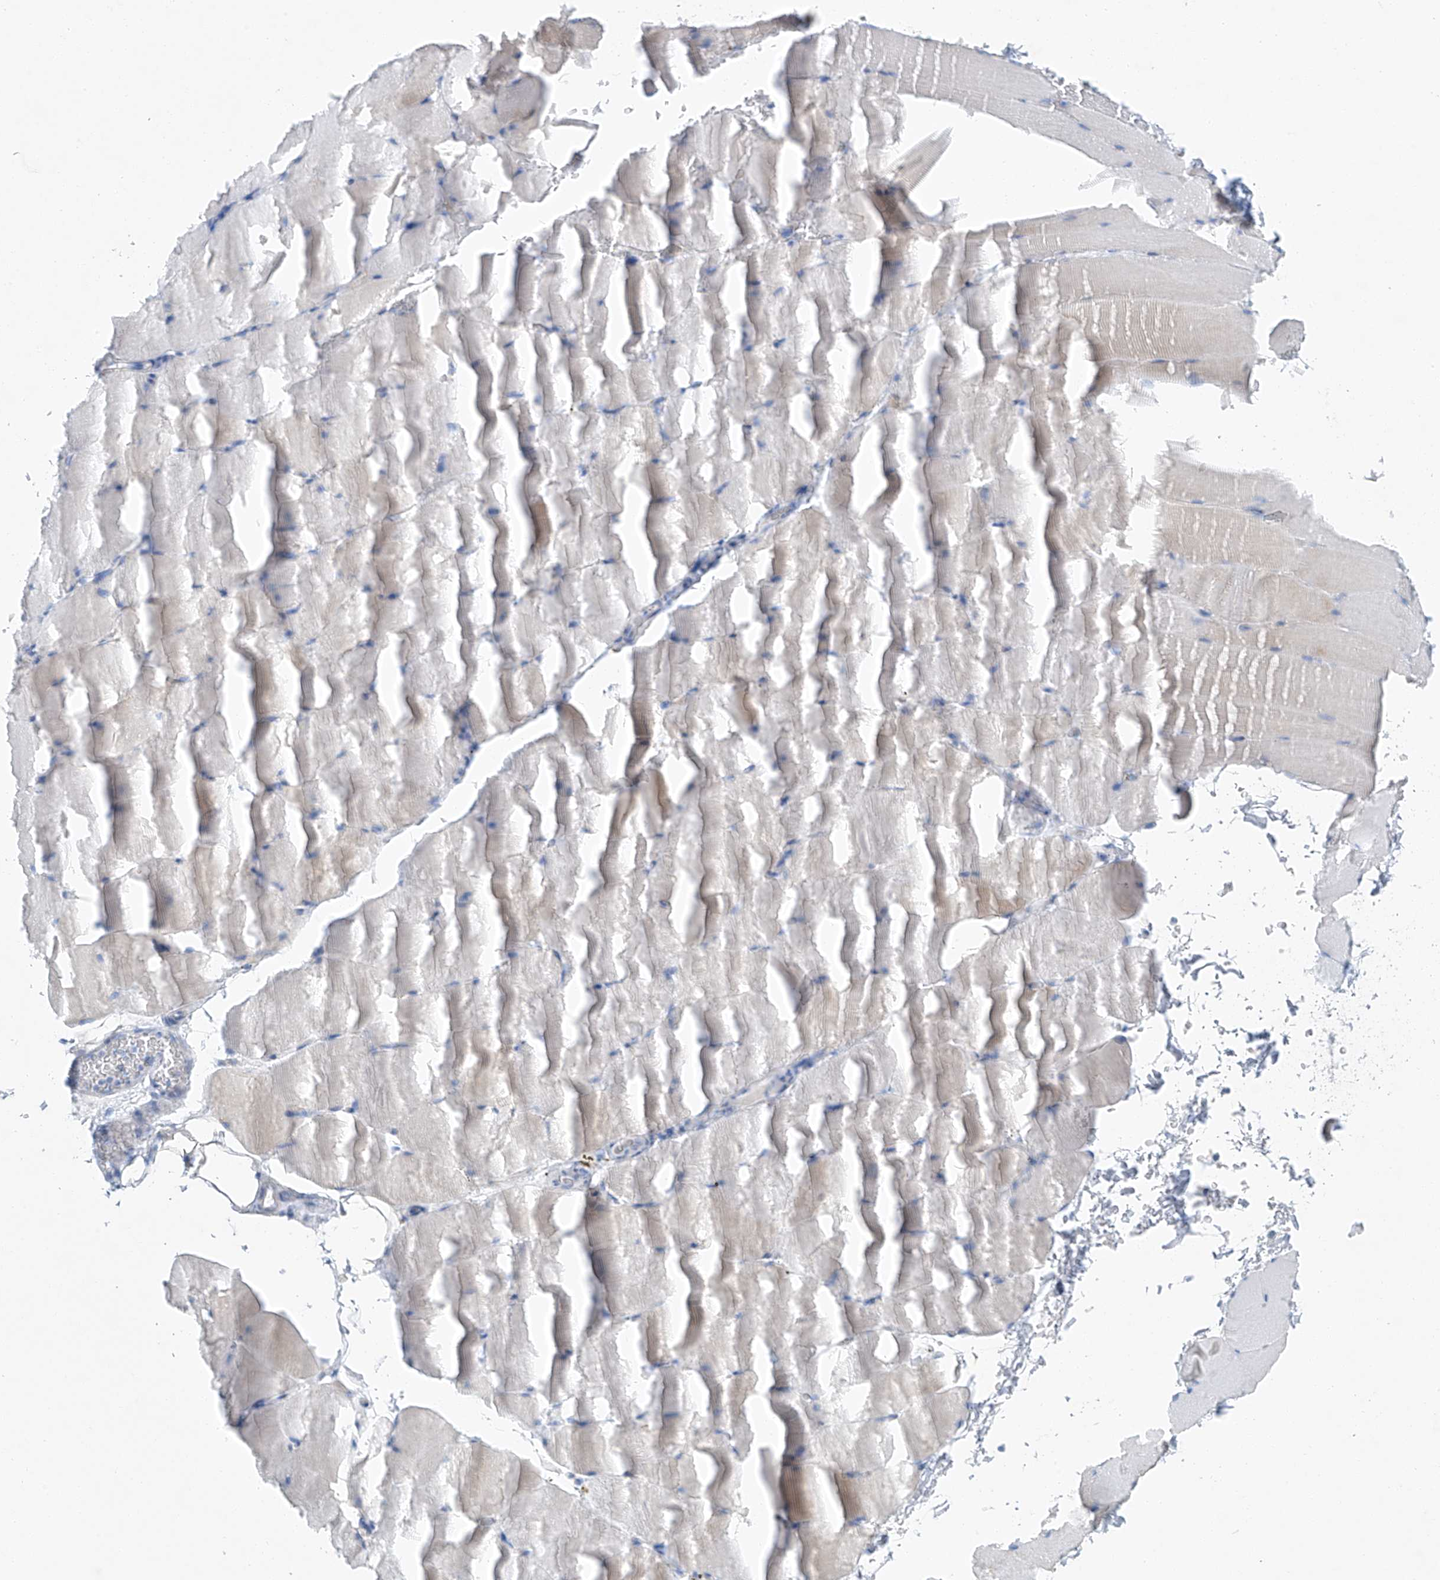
{"staining": {"intensity": "negative", "quantity": "none", "location": "none"}, "tissue": "skeletal muscle", "cell_type": "Myocytes", "image_type": "normal", "snomed": [{"axis": "morphology", "description": "Normal tissue, NOS"}, {"axis": "topography", "description": "Skeletal muscle"}, {"axis": "topography", "description": "Parathyroid gland"}], "caption": "An immunohistochemistry (IHC) photomicrograph of unremarkable skeletal muscle is shown. There is no staining in myocytes of skeletal muscle. Nuclei are stained in blue.", "gene": "C1orf87", "patient": {"sex": "female", "age": 37}}